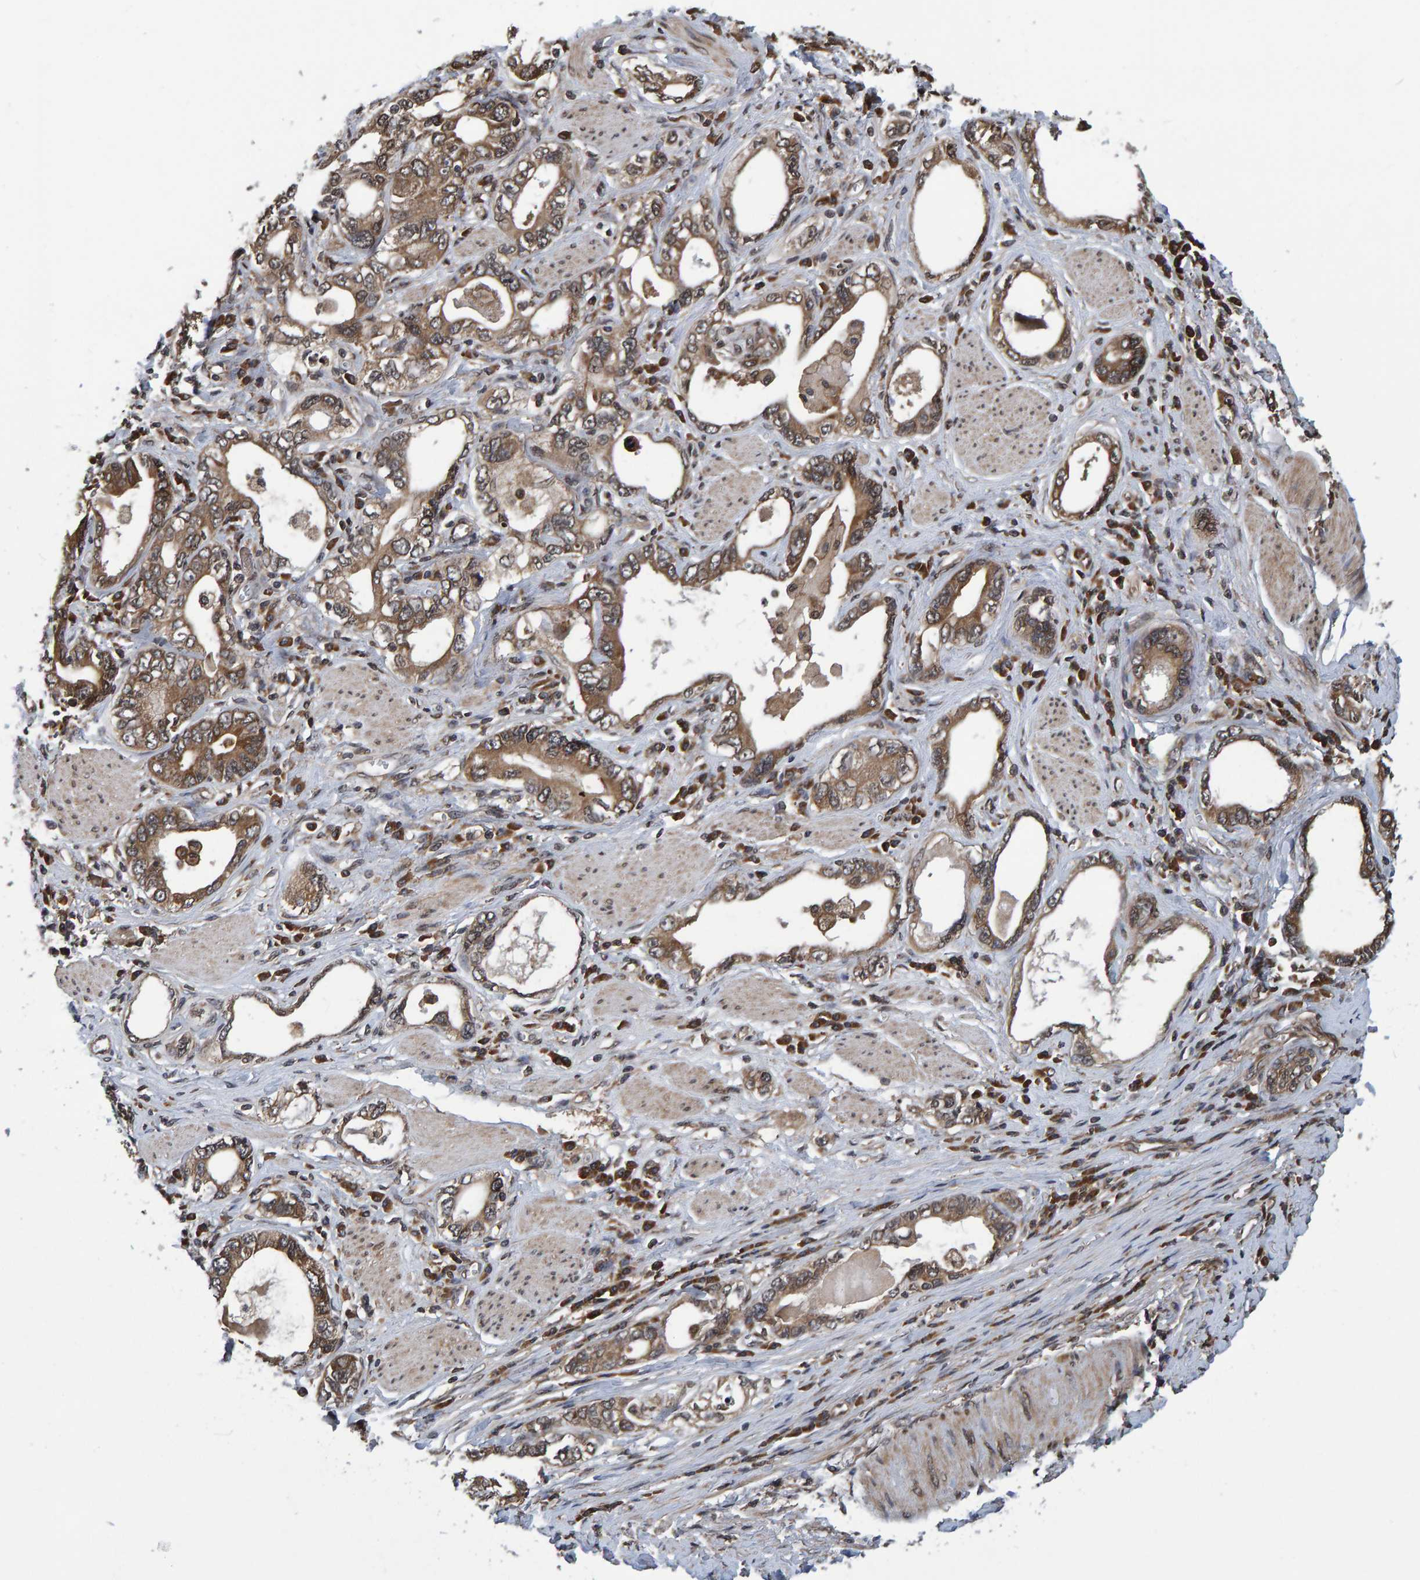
{"staining": {"intensity": "moderate", "quantity": ">75%", "location": "cytoplasmic/membranous"}, "tissue": "stomach cancer", "cell_type": "Tumor cells", "image_type": "cancer", "snomed": [{"axis": "morphology", "description": "Adenocarcinoma, NOS"}, {"axis": "topography", "description": "Stomach, lower"}], "caption": "Stomach cancer stained with a protein marker exhibits moderate staining in tumor cells.", "gene": "GAB2", "patient": {"sex": "female", "age": 93}}